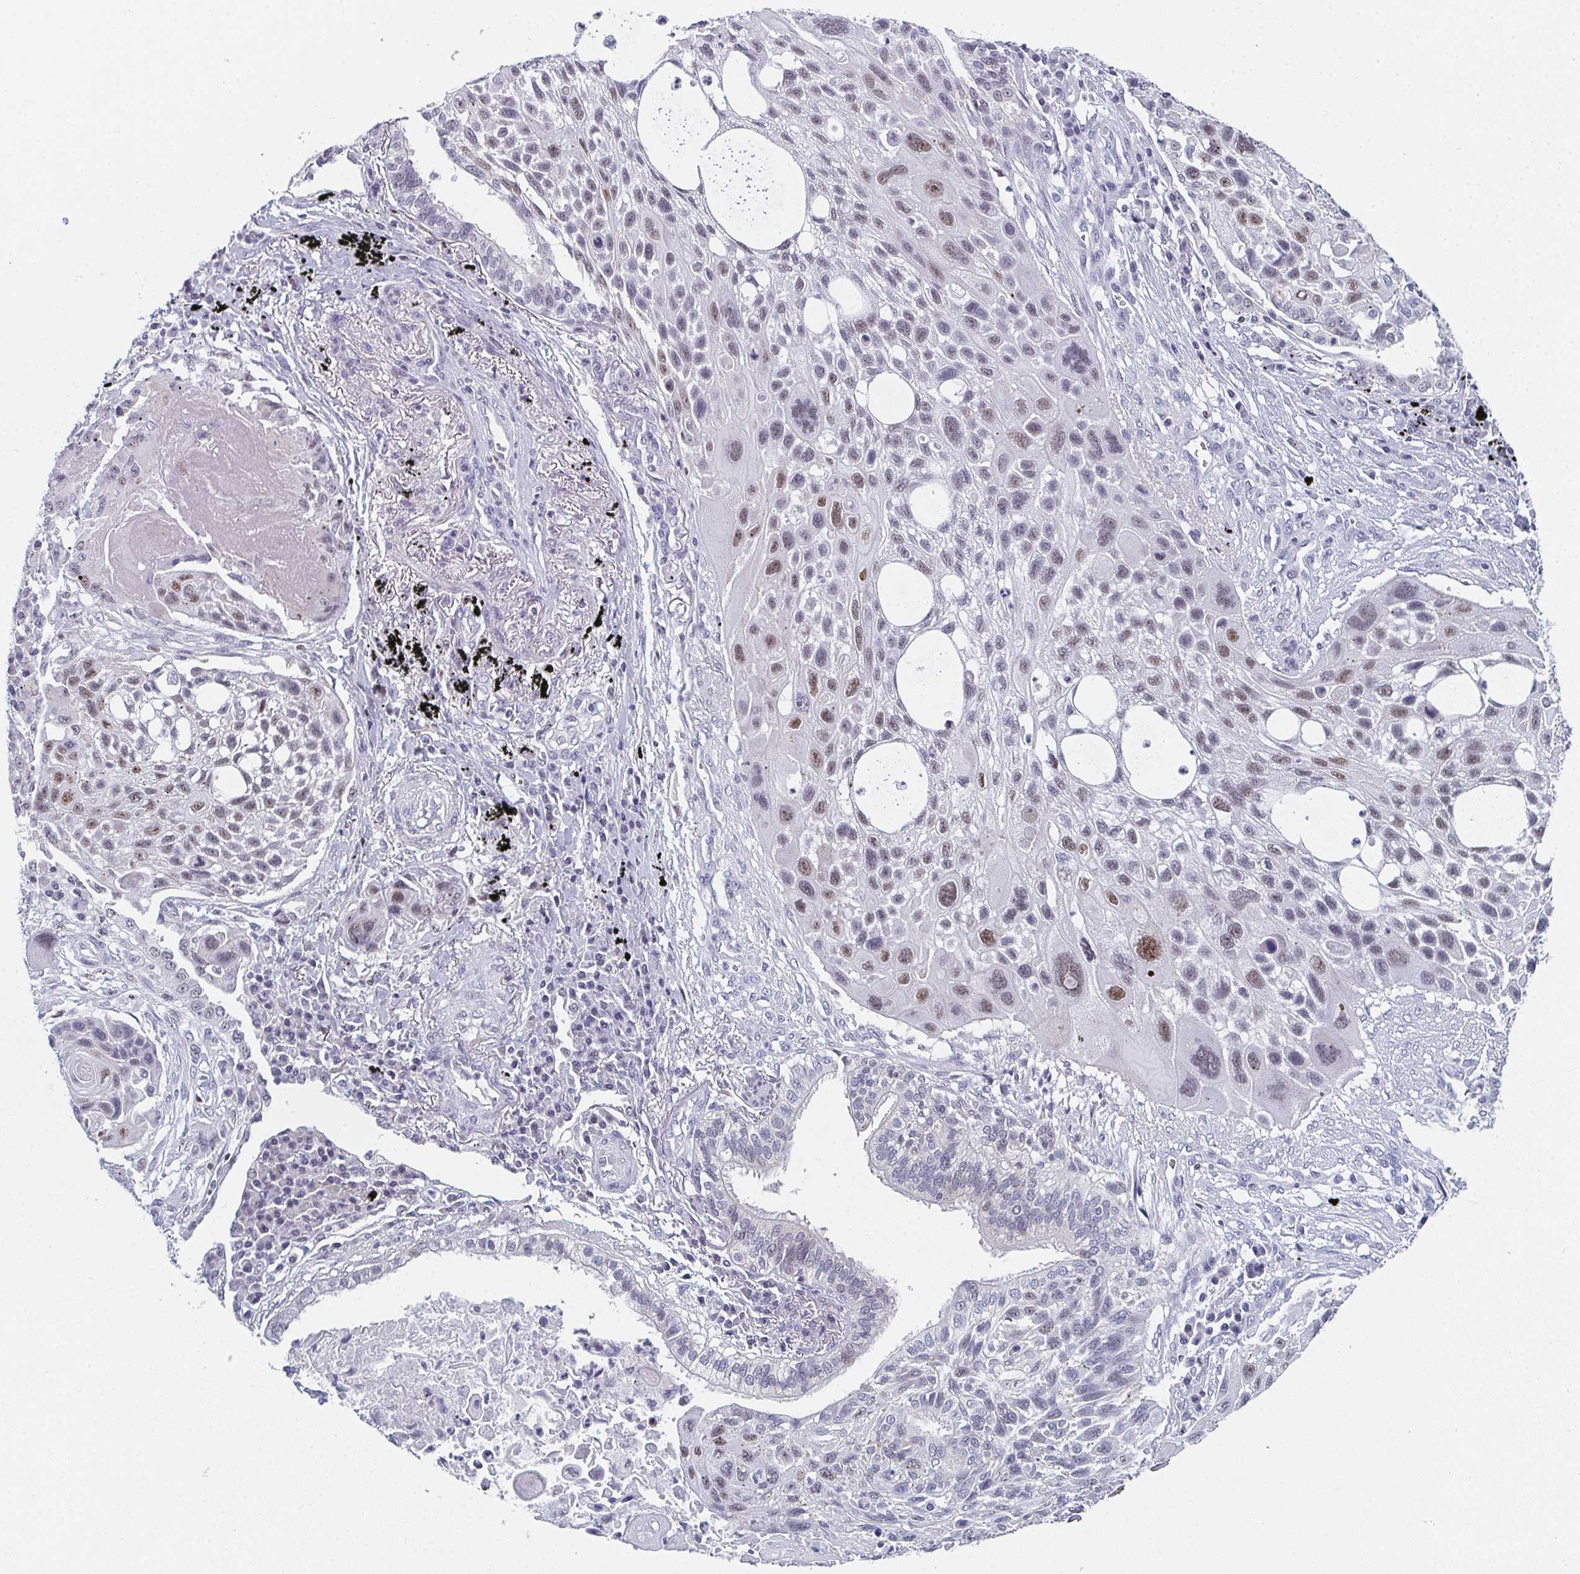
{"staining": {"intensity": "moderate", "quantity": "<25%", "location": "nuclear"}, "tissue": "lung cancer", "cell_type": "Tumor cells", "image_type": "cancer", "snomed": [{"axis": "morphology", "description": "Squamous cell carcinoma, NOS"}, {"axis": "topography", "description": "Lung"}], "caption": "Lung cancer was stained to show a protein in brown. There is low levels of moderate nuclear staining in about <25% of tumor cells. Using DAB (3,3'-diaminobenzidine) (brown) and hematoxylin (blue) stains, captured at high magnification using brightfield microscopy.", "gene": "PYCR3", "patient": {"sex": "male", "age": 78}}